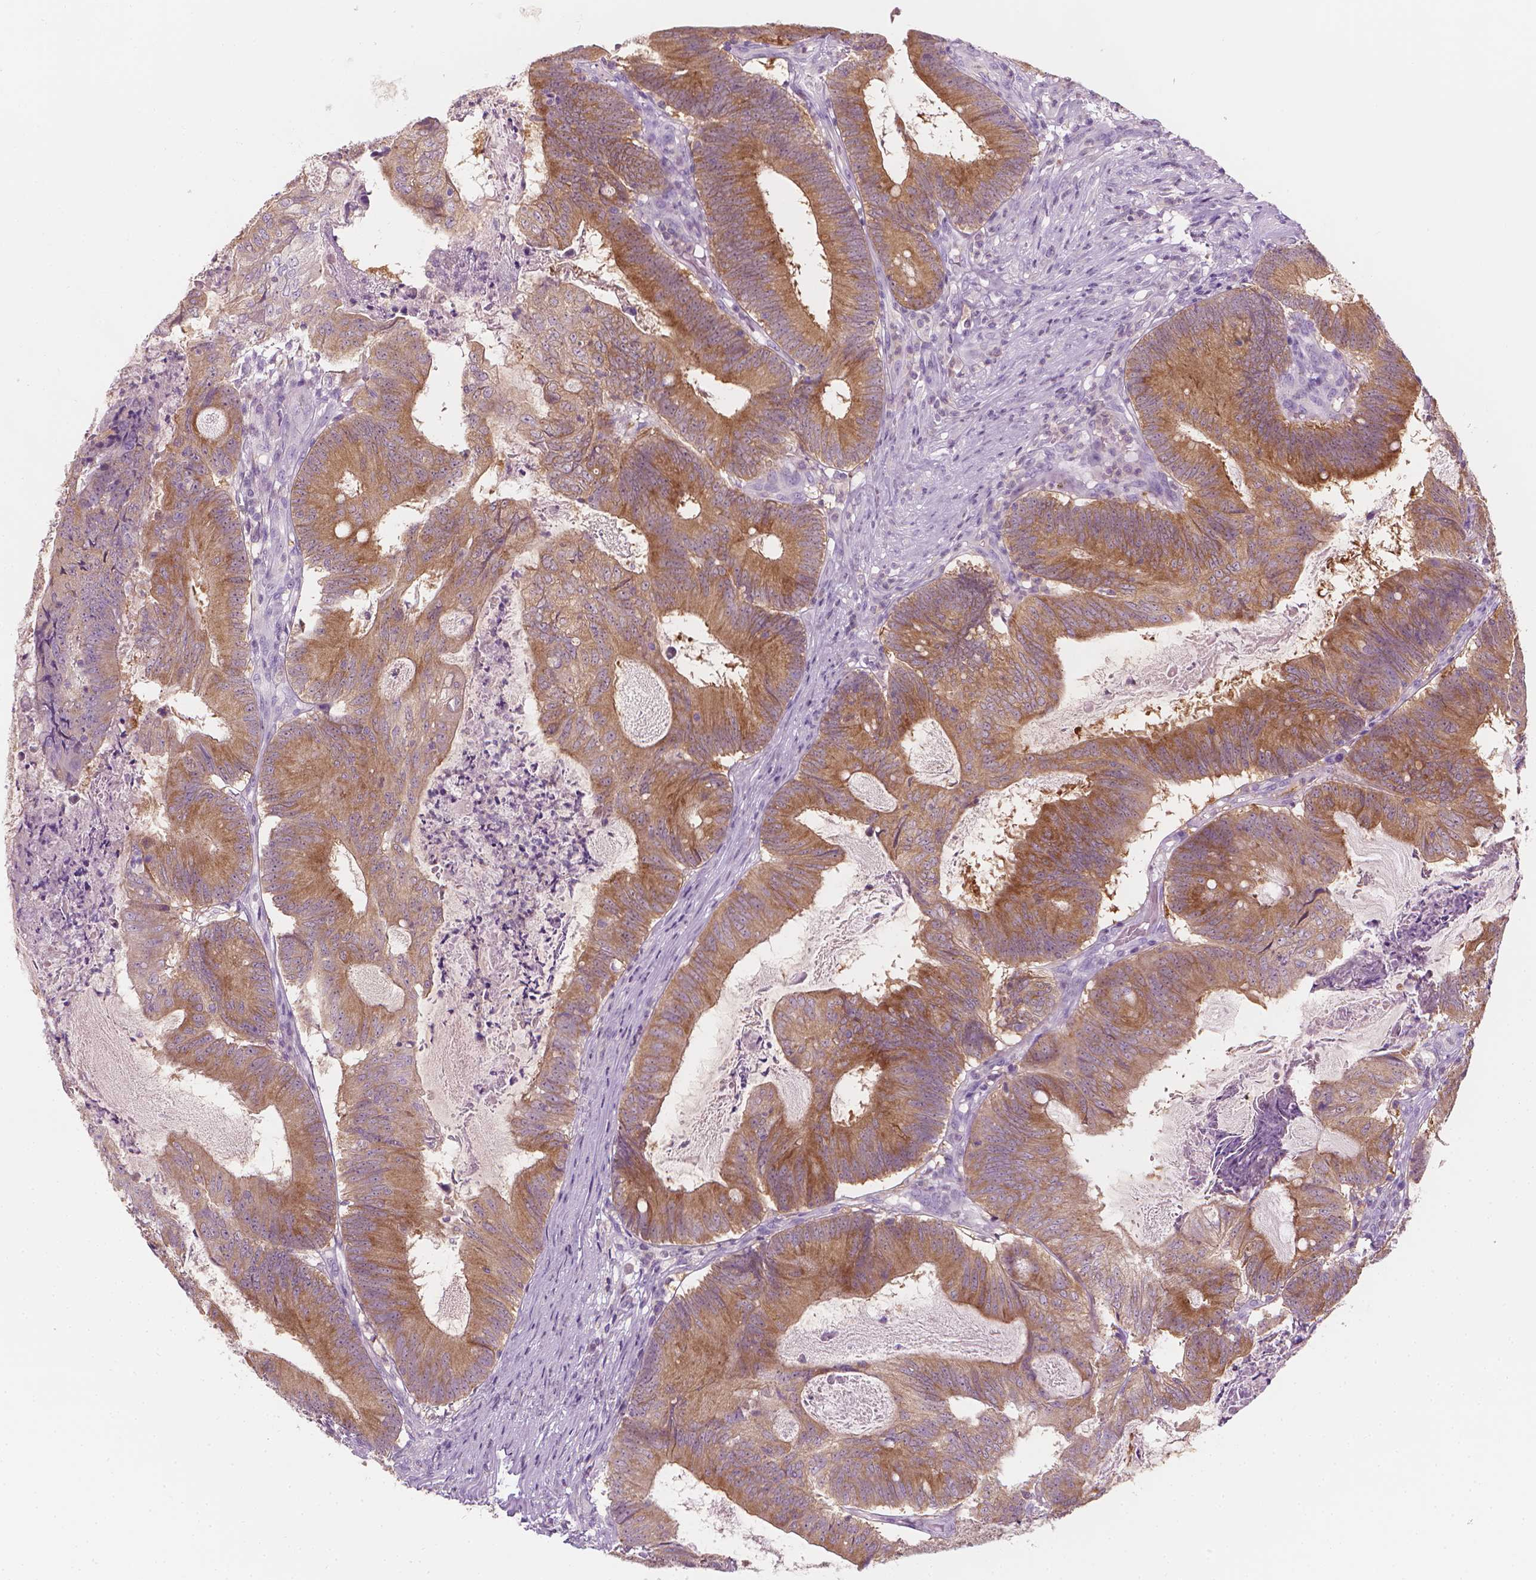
{"staining": {"intensity": "moderate", "quantity": "25%-75%", "location": "cytoplasmic/membranous"}, "tissue": "colorectal cancer", "cell_type": "Tumor cells", "image_type": "cancer", "snomed": [{"axis": "morphology", "description": "Adenocarcinoma, NOS"}, {"axis": "topography", "description": "Colon"}], "caption": "Protein staining of colorectal cancer tissue exhibits moderate cytoplasmic/membranous positivity in about 25%-75% of tumor cells.", "gene": "SHMT1", "patient": {"sex": "female", "age": 70}}